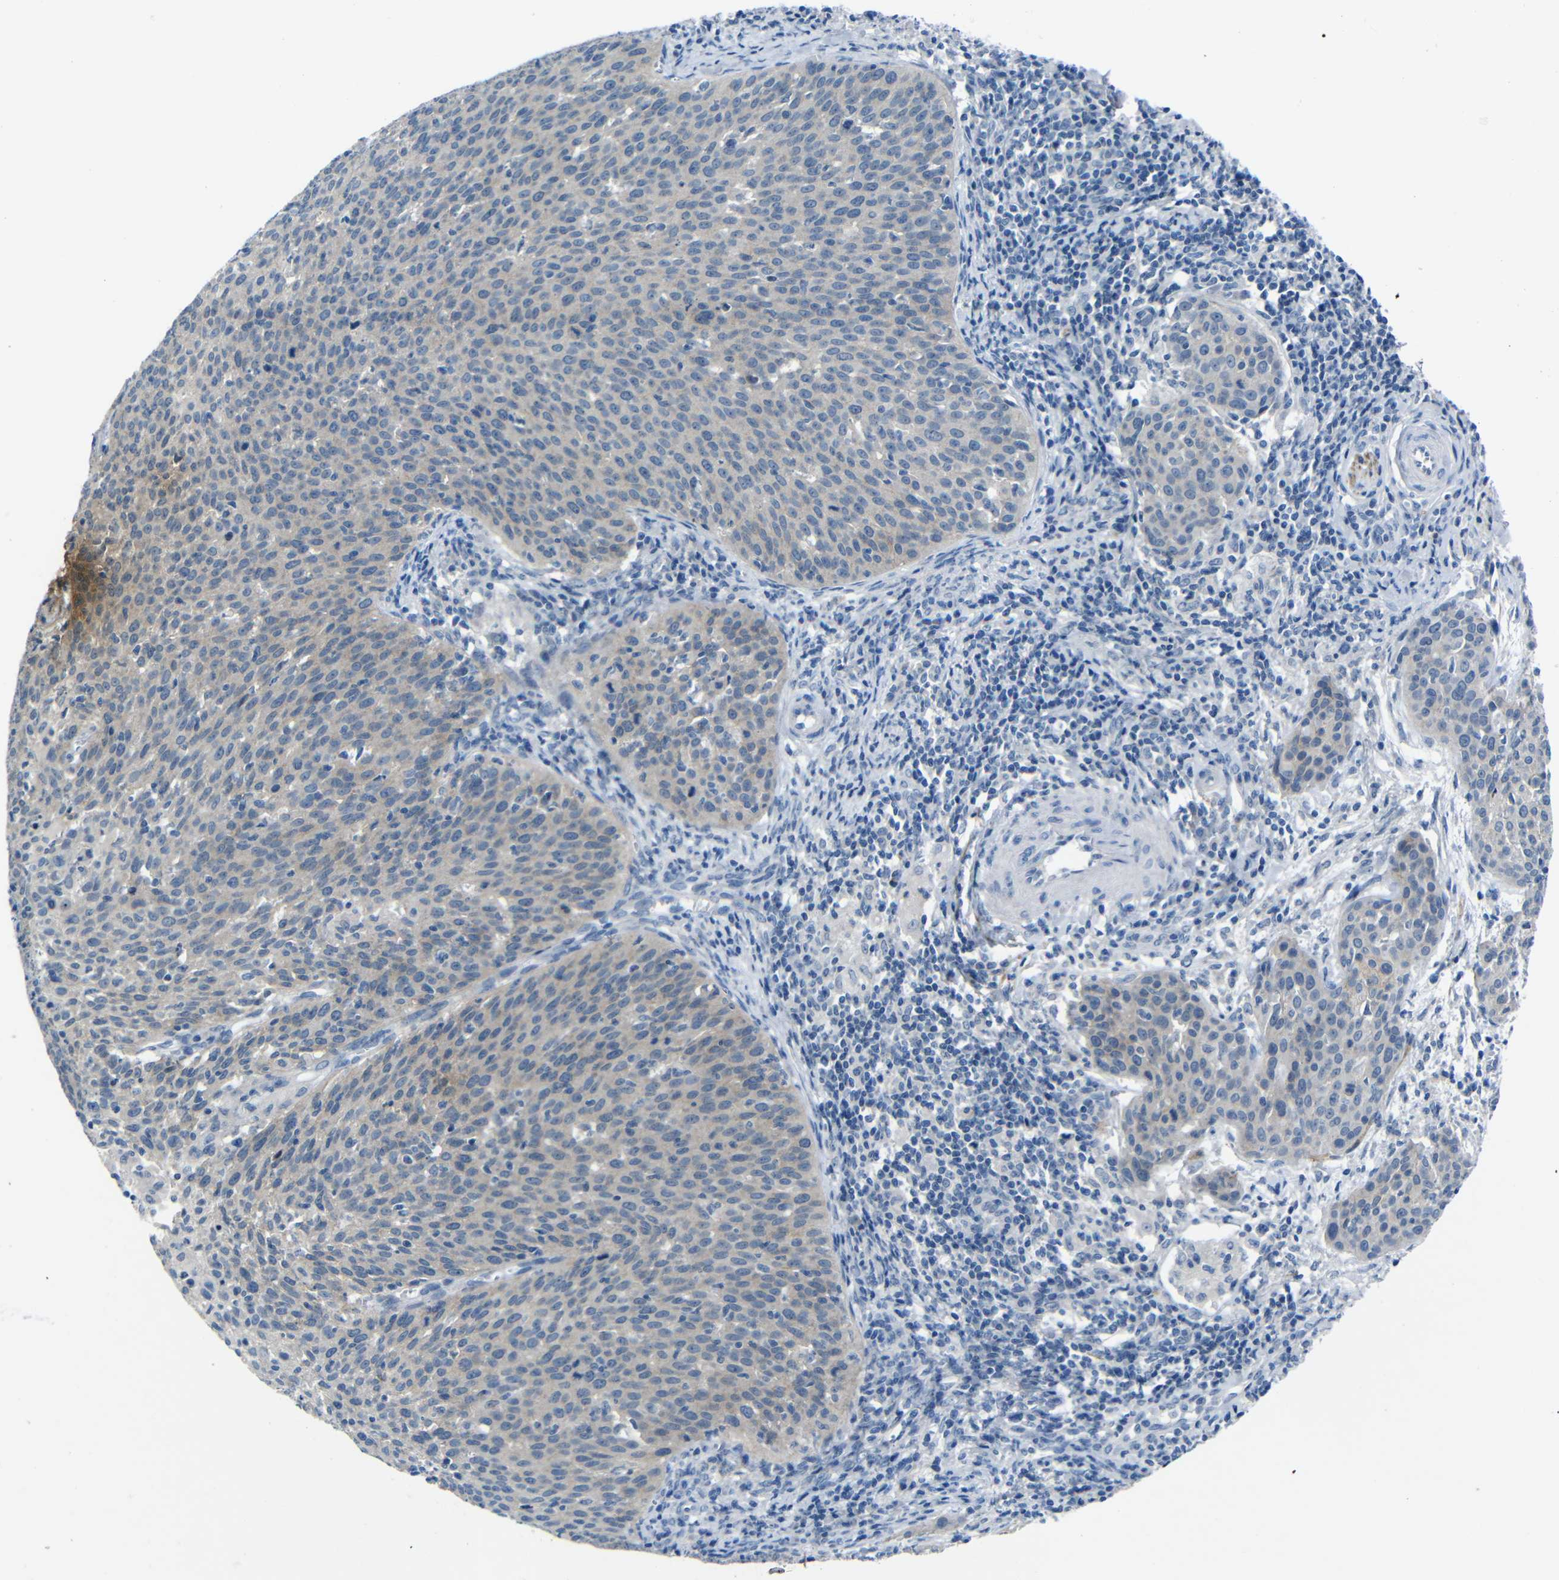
{"staining": {"intensity": "weak", "quantity": ">75%", "location": "cytoplasmic/membranous"}, "tissue": "cervical cancer", "cell_type": "Tumor cells", "image_type": "cancer", "snomed": [{"axis": "morphology", "description": "Squamous cell carcinoma, NOS"}, {"axis": "topography", "description": "Cervix"}], "caption": "This image demonstrates IHC staining of human squamous cell carcinoma (cervical), with low weak cytoplasmic/membranous staining in about >75% of tumor cells.", "gene": "ANK3", "patient": {"sex": "female", "age": 38}}